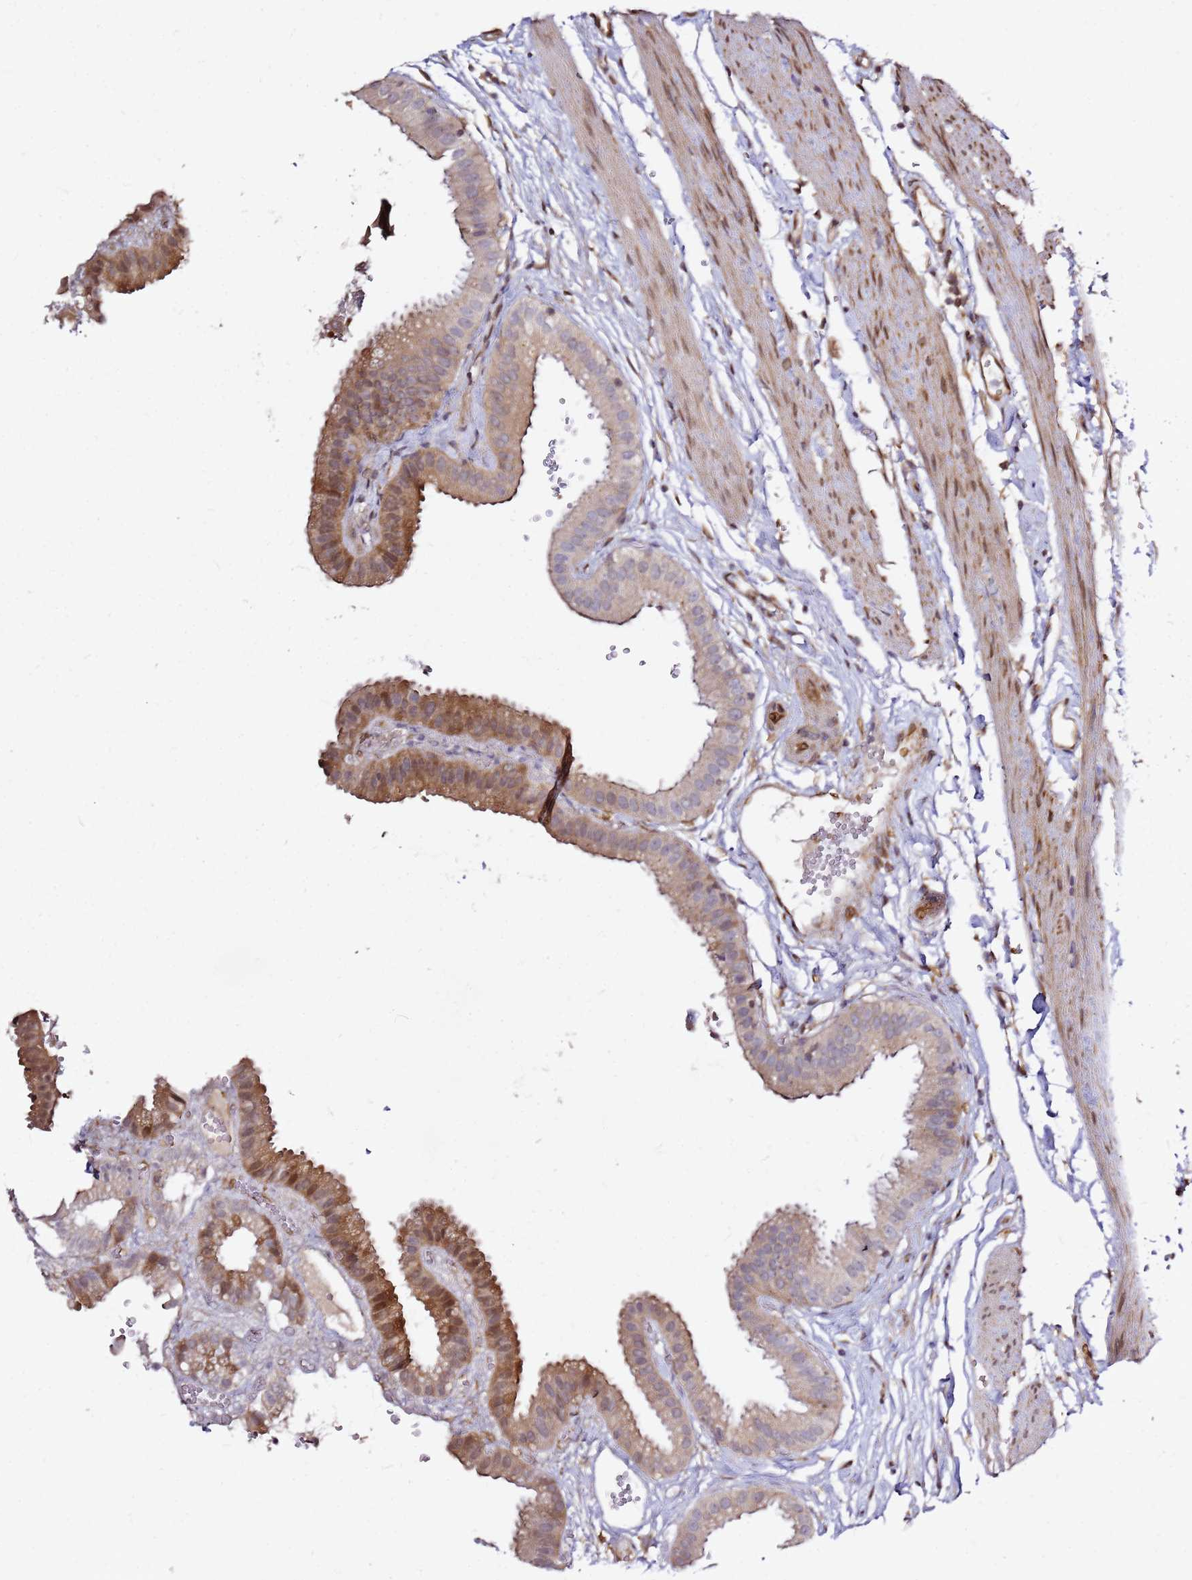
{"staining": {"intensity": "strong", "quantity": "<25%", "location": "cytoplasmic/membranous,nuclear"}, "tissue": "gallbladder", "cell_type": "Glandular cells", "image_type": "normal", "snomed": [{"axis": "morphology", "description": "Normal tissue, NOS"}, {"axis": "topography", "description": "Gallbladder"}], "caption": "High-magnification brightfield microscopy of benign gallbladder stained with DAB (3,3'-diaminobenzidine) (brown) and counterstained with hematoxylin (blue). glandular cells exhibit strong cytoplasmic/membranous,nuclear positivity is present in about<25% of cells. The staining was performed using DAB to visualize the protein expression in brown, while the nuclei were stained in blue with hematoxylin (Magnification: 20x).", "gene": "NUDT14", "patient": {"sex": "female", "age": 61}}